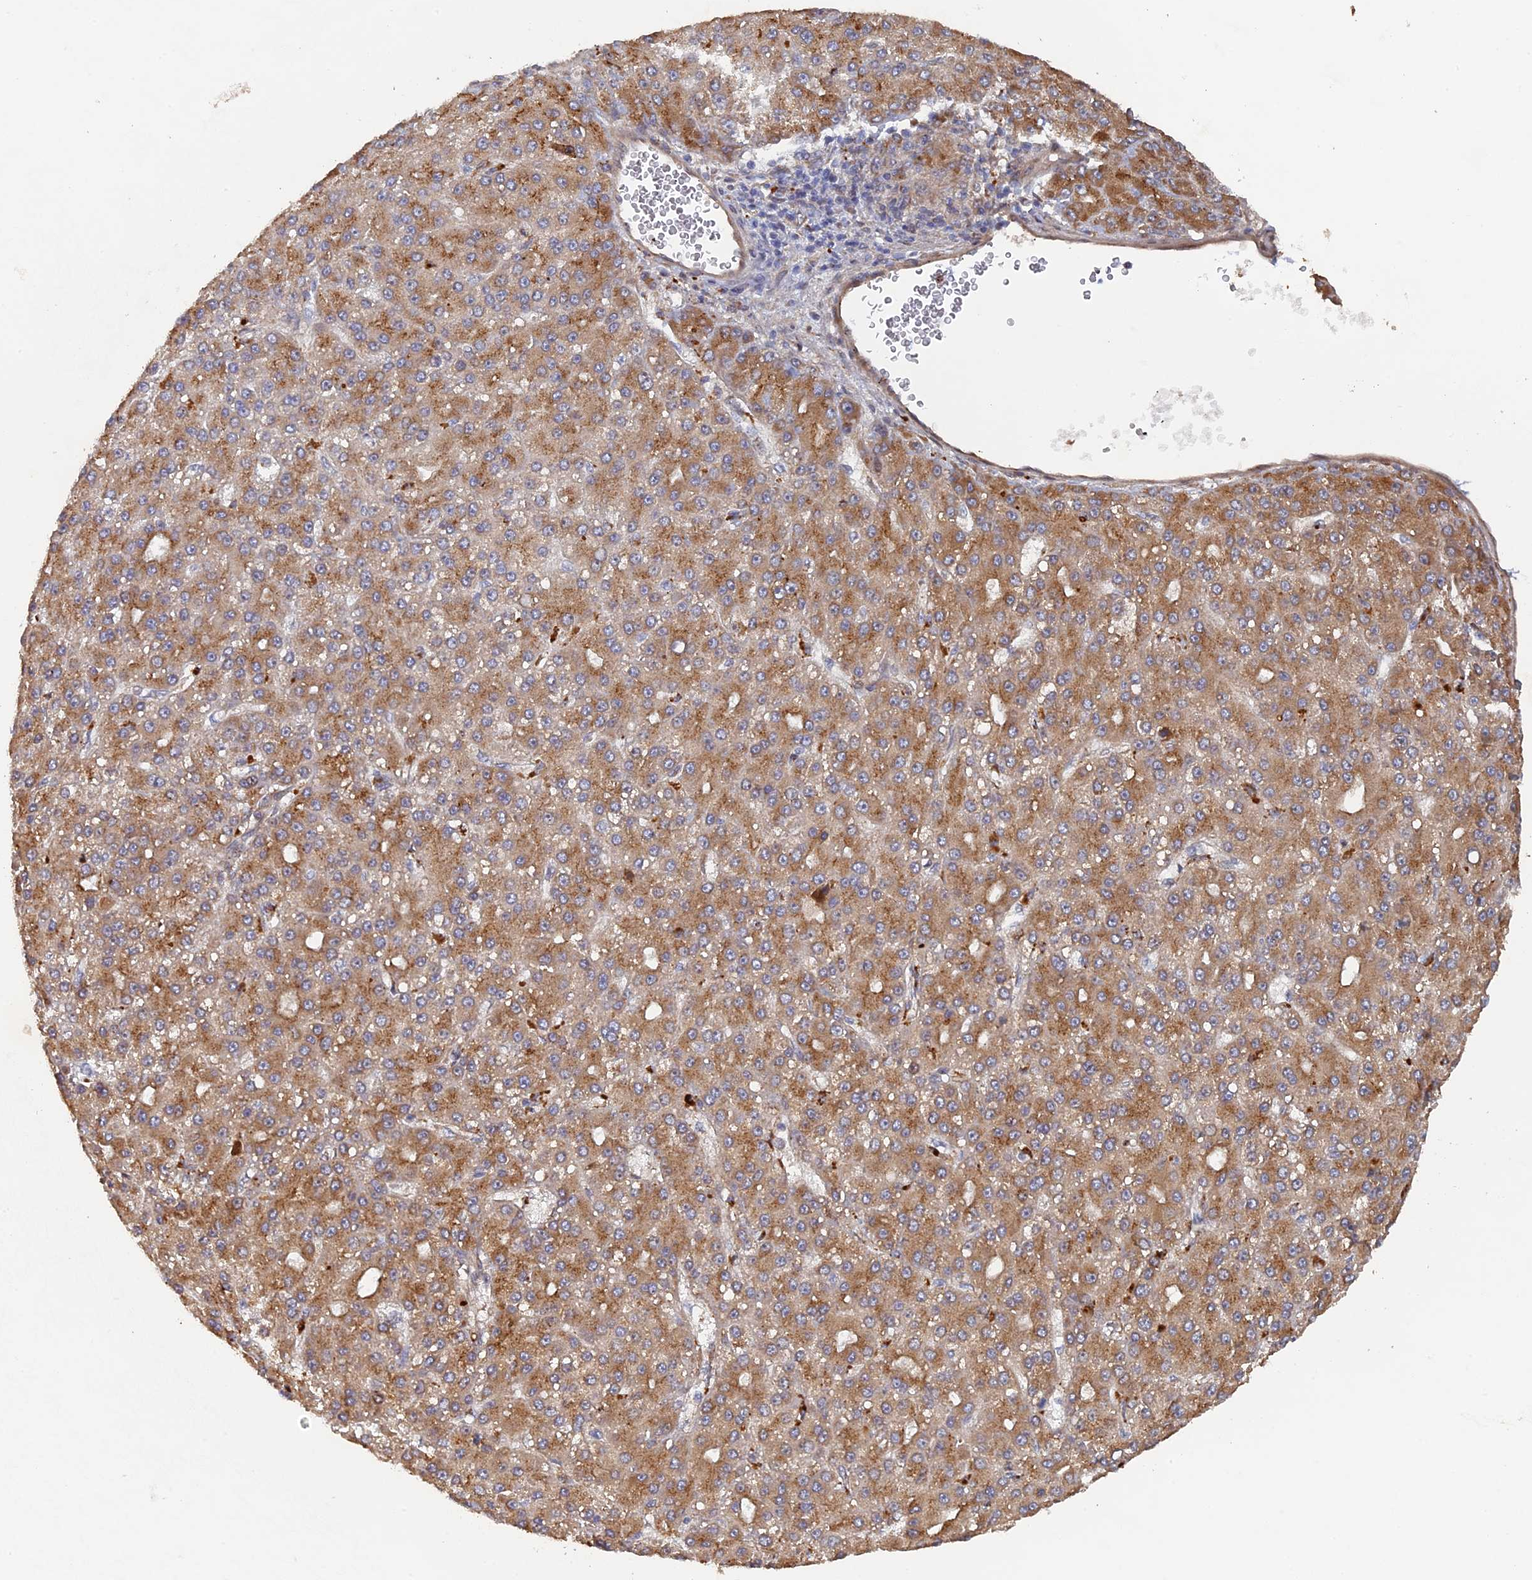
{"staining": {"intensity": "moderate", "quantity": ">75%", "location": "cytoplasmic/membranous"}, "tissue": "liver cancer", "cell_type": "Tumor cells", "image_type": "cancer", "snomed": [{"axis": "morphology", "description": "Carcinoma, Hepatocellular, NOS"}, {"axis": "topography", "description": "Liver"}], "caption": "This is an image of IHC staining of hepatocellular carcinoma (liver), which shows moderate positivity in the cytoplasmic/membranous of tumor cells.", "gene": "VPS37C", "patient": {"sex": "male", "age": 67}}